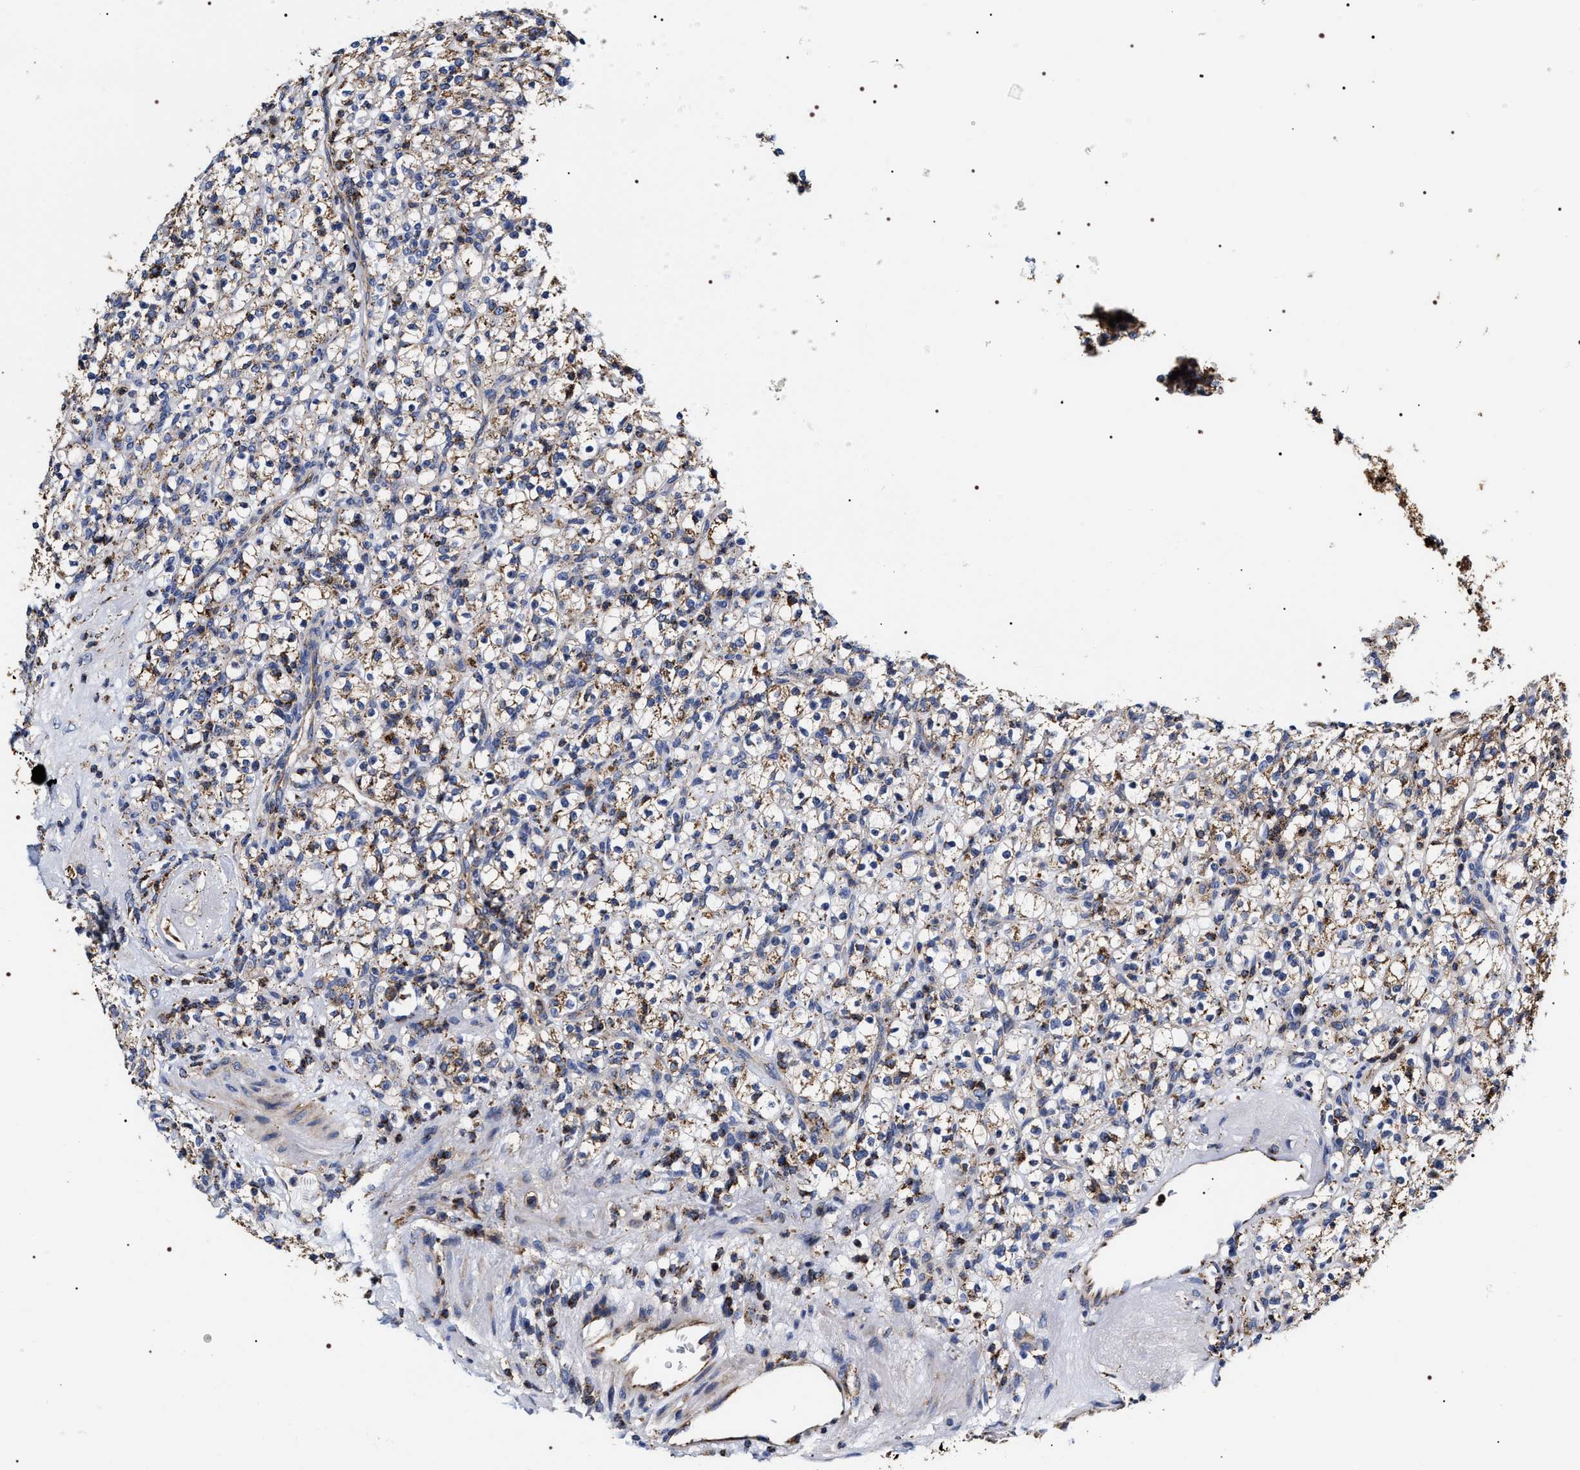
{"staining": {"intensity": "moderate", "quantity": ">75%", "location": "cytoplasmic/membranous"}, "tissue": "renal cancer", "cell_type": "Tumor cells", "image_type": "cancer", "snomed": [{"axis": "morphology", "description": "Normal tissue, NOS"}, {"axis": "morphology", "description": "Adenocarcinoma, NOS"}, {"axis": "topography", "description": "Kidney"}], "caption": "Adenocarcinoma (renal) stained for a protein displays moderate cytoplasmic/membranous positivity in tumor cells.", "gene": "COG5", "patient": {"sex": "female", "age": 72}}